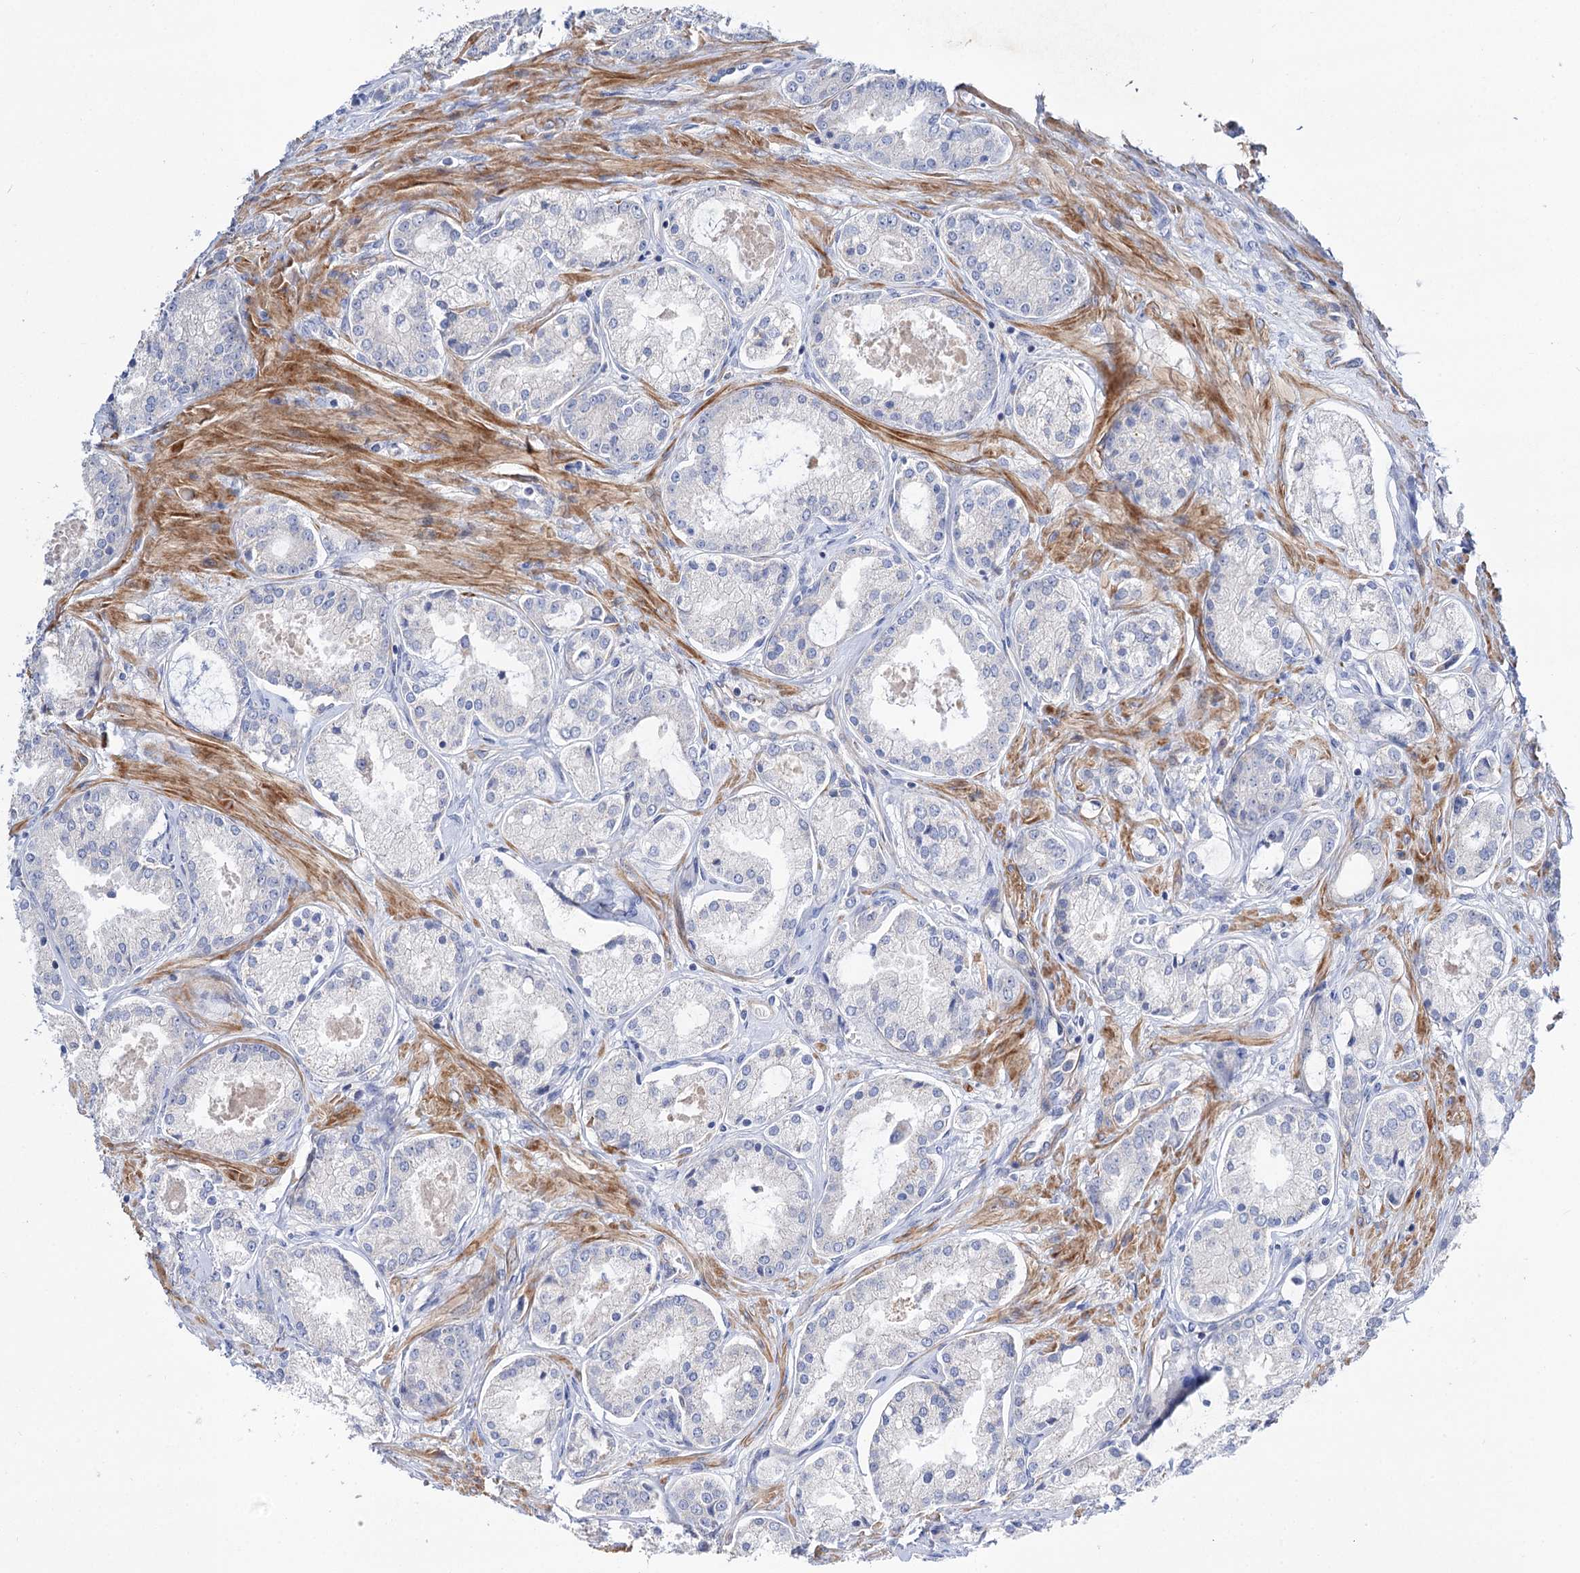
{"staining": {"intensity": "negative", "quantity": "none", "location": "none"}, "tissue": "prostate cancer", "cell_type": "Tumor cells", "image_type": "cancer", "snomed": [{"axis": "morphology", "description": "Adenocarcinoma, Low grade"}, {"axis": "topography", "description": "Prostate"}], "caption": "This is an IHC micrograph of human prostate cancer (low-grade adenocarcinoma). There is no expression in tumor cells.", "gene": "NUDCD2", "patient": {"sex": "male", "age": 68}}